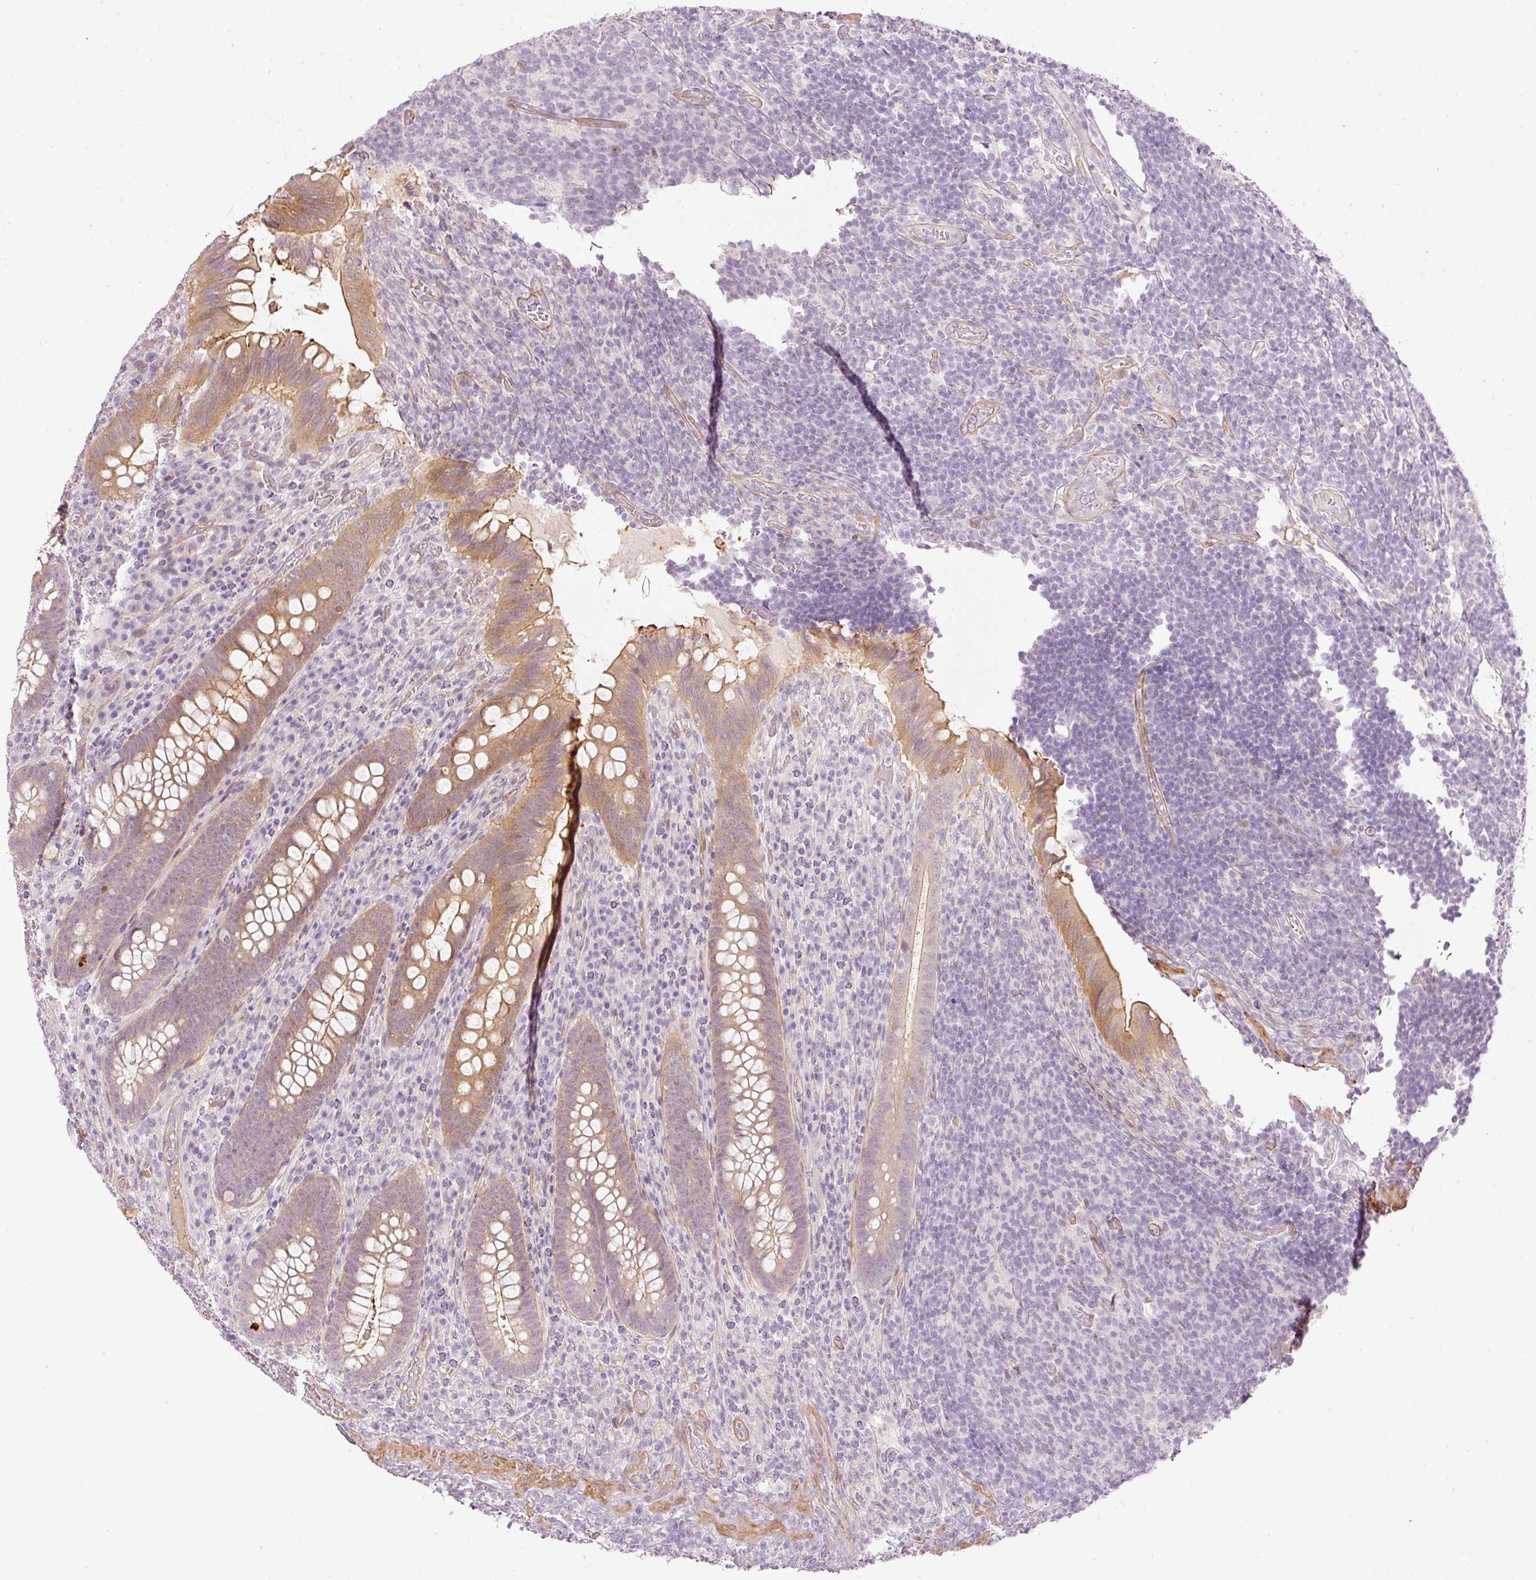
{"staining": {"intensity": "moderate", "quantity": ">75%", "location": "cytoplasmic/membranous"}, "tissue": "appendix", "cell_type": "Glandular cells", "image_type": "normal", "snomed": [{"axis": "morphology", "description": "Normal tissue, NOS"}, {"axis": "topography", "description": "Appendix"}], "caption": "DAB immunohistochemical staining of normal human appendix exhibits moderate cytoplasmic/membranous protein expression in approximately >75% of glandular cells. The protein of interest is stained brown, and the nuclei are stained in blue (DAB IHC with brightfield microscopy, high magnification).", "gene": "TOGARAM1", "patient": {"sex": "female", "age": 43}}